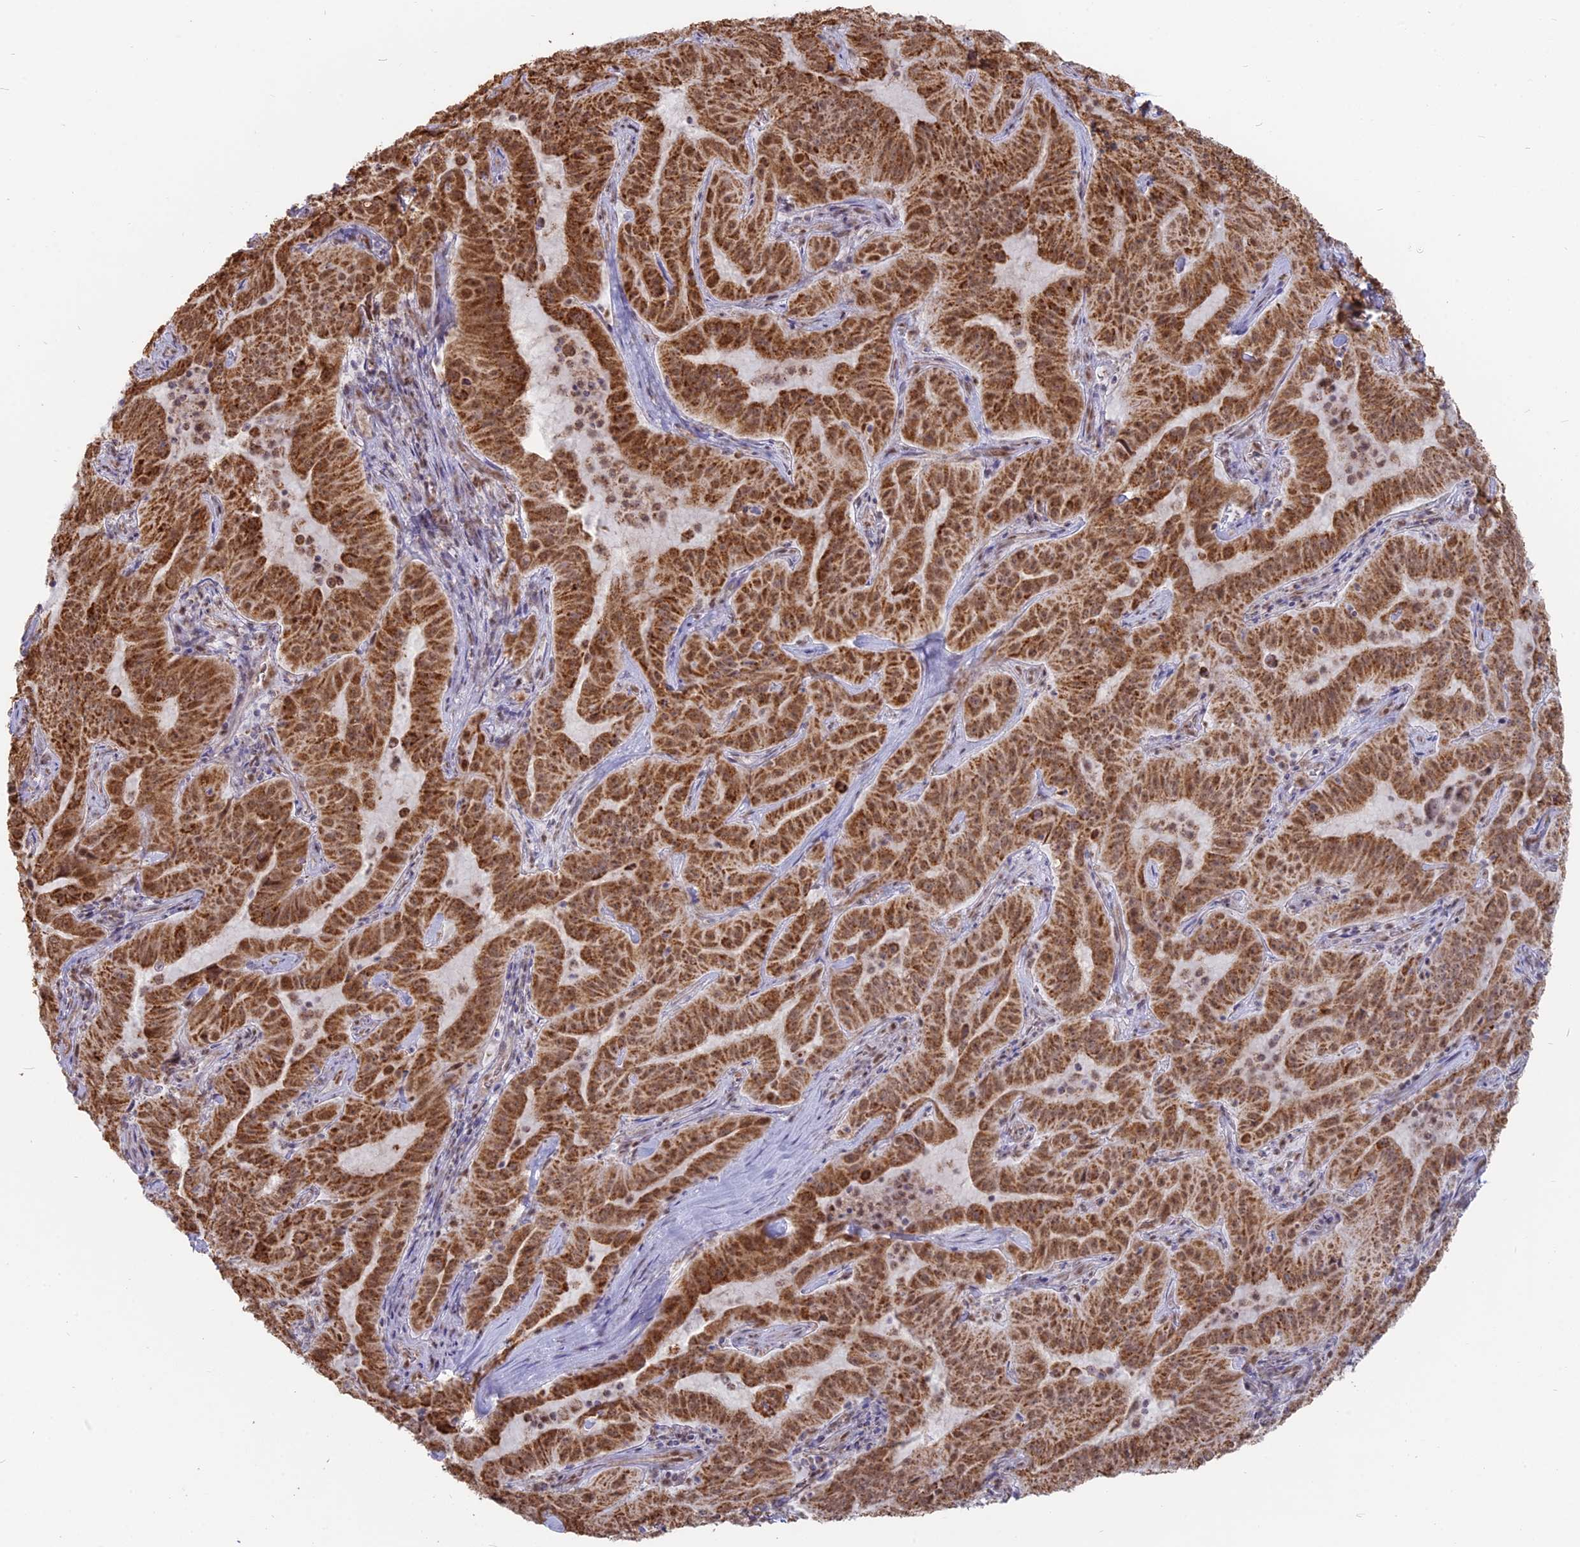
{"staining": {"intensity": "strong", "quantity": ">75%", "location": "cytoplasmic/membranous"}, "tissue": "pancreatic cancer", "cell_type": "Tumor cells", "image_type": "cancer", "snomed": [{"axis": "morphology", "description": "Adenocarcinoma, NOS"}, {"axis": "topography", "description": "Pancreas"}], "caption": "Immunohistochemical staining of human pancreatic cancer (adenocarcinoma) displays high levels of strong cytoplasmic/membranous positivity in about >75% of tumor cells.", "gene": "ARHGAP40", "patient": {"sex": "male", "age": 63}}